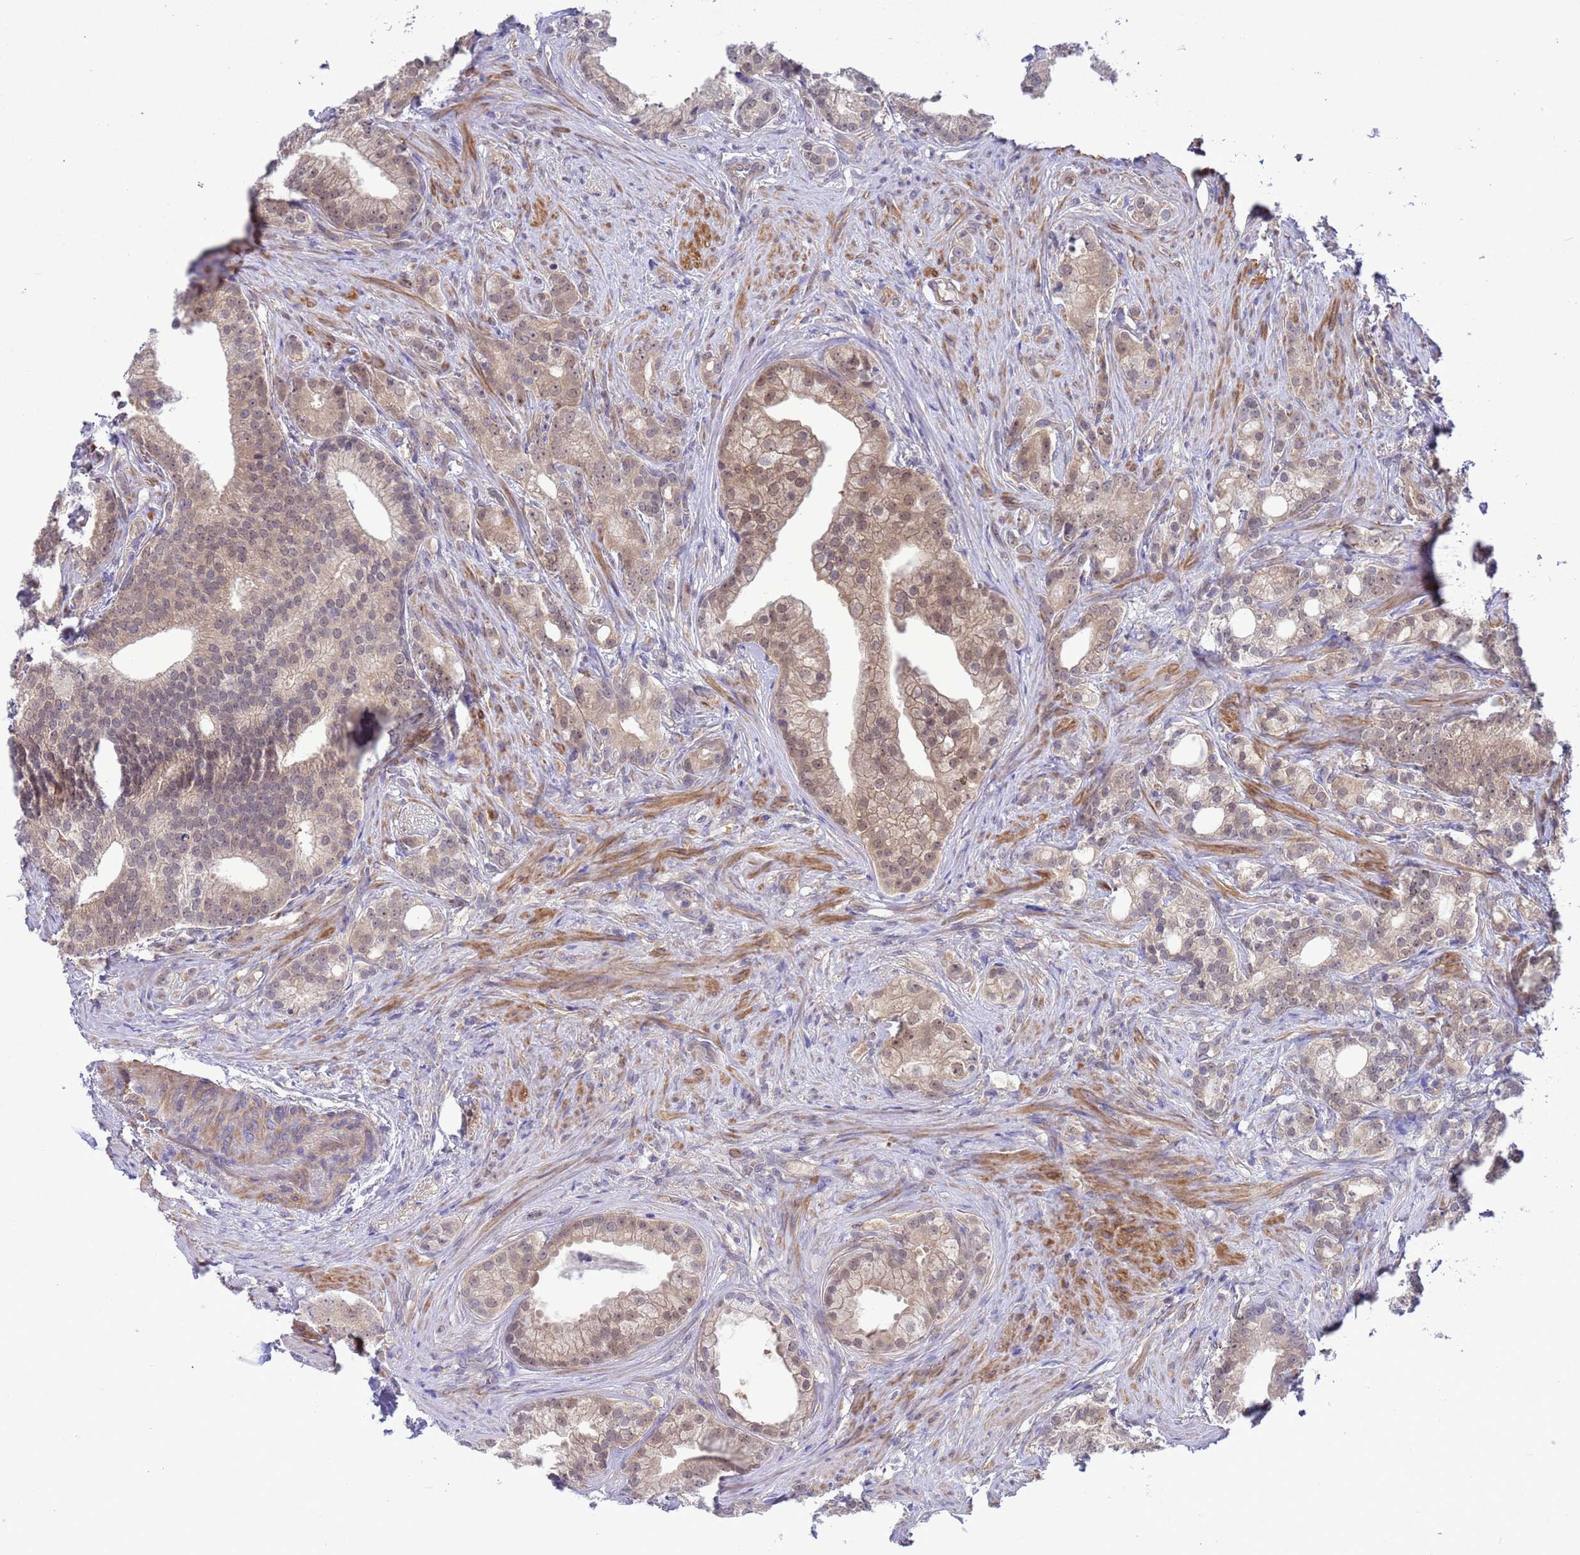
{"staining": {"intensity": "weak", "quantity": "25%-75%", "location": "cytoplasmic/membranous,nuclear"}, "tissue": "prostate cancer", "cell_type": "Tumor cells", "image_type": "cancer", "snomed": [{"axis": "morphology", "description": "Adenocarcinoma, Low grade"}, {"axis": "topography", "description": "Prostate"}], "caption": "DAB immunohistochemical staining of human prostate cancer (adenocarcinoma (low-grade)) displays weak cytoplasmic/membranous and nuclear protein staining in about 25%-75% of tumor cells.", "gene": "ZNF461", "patient": {"sex": "male", "age": 71}}